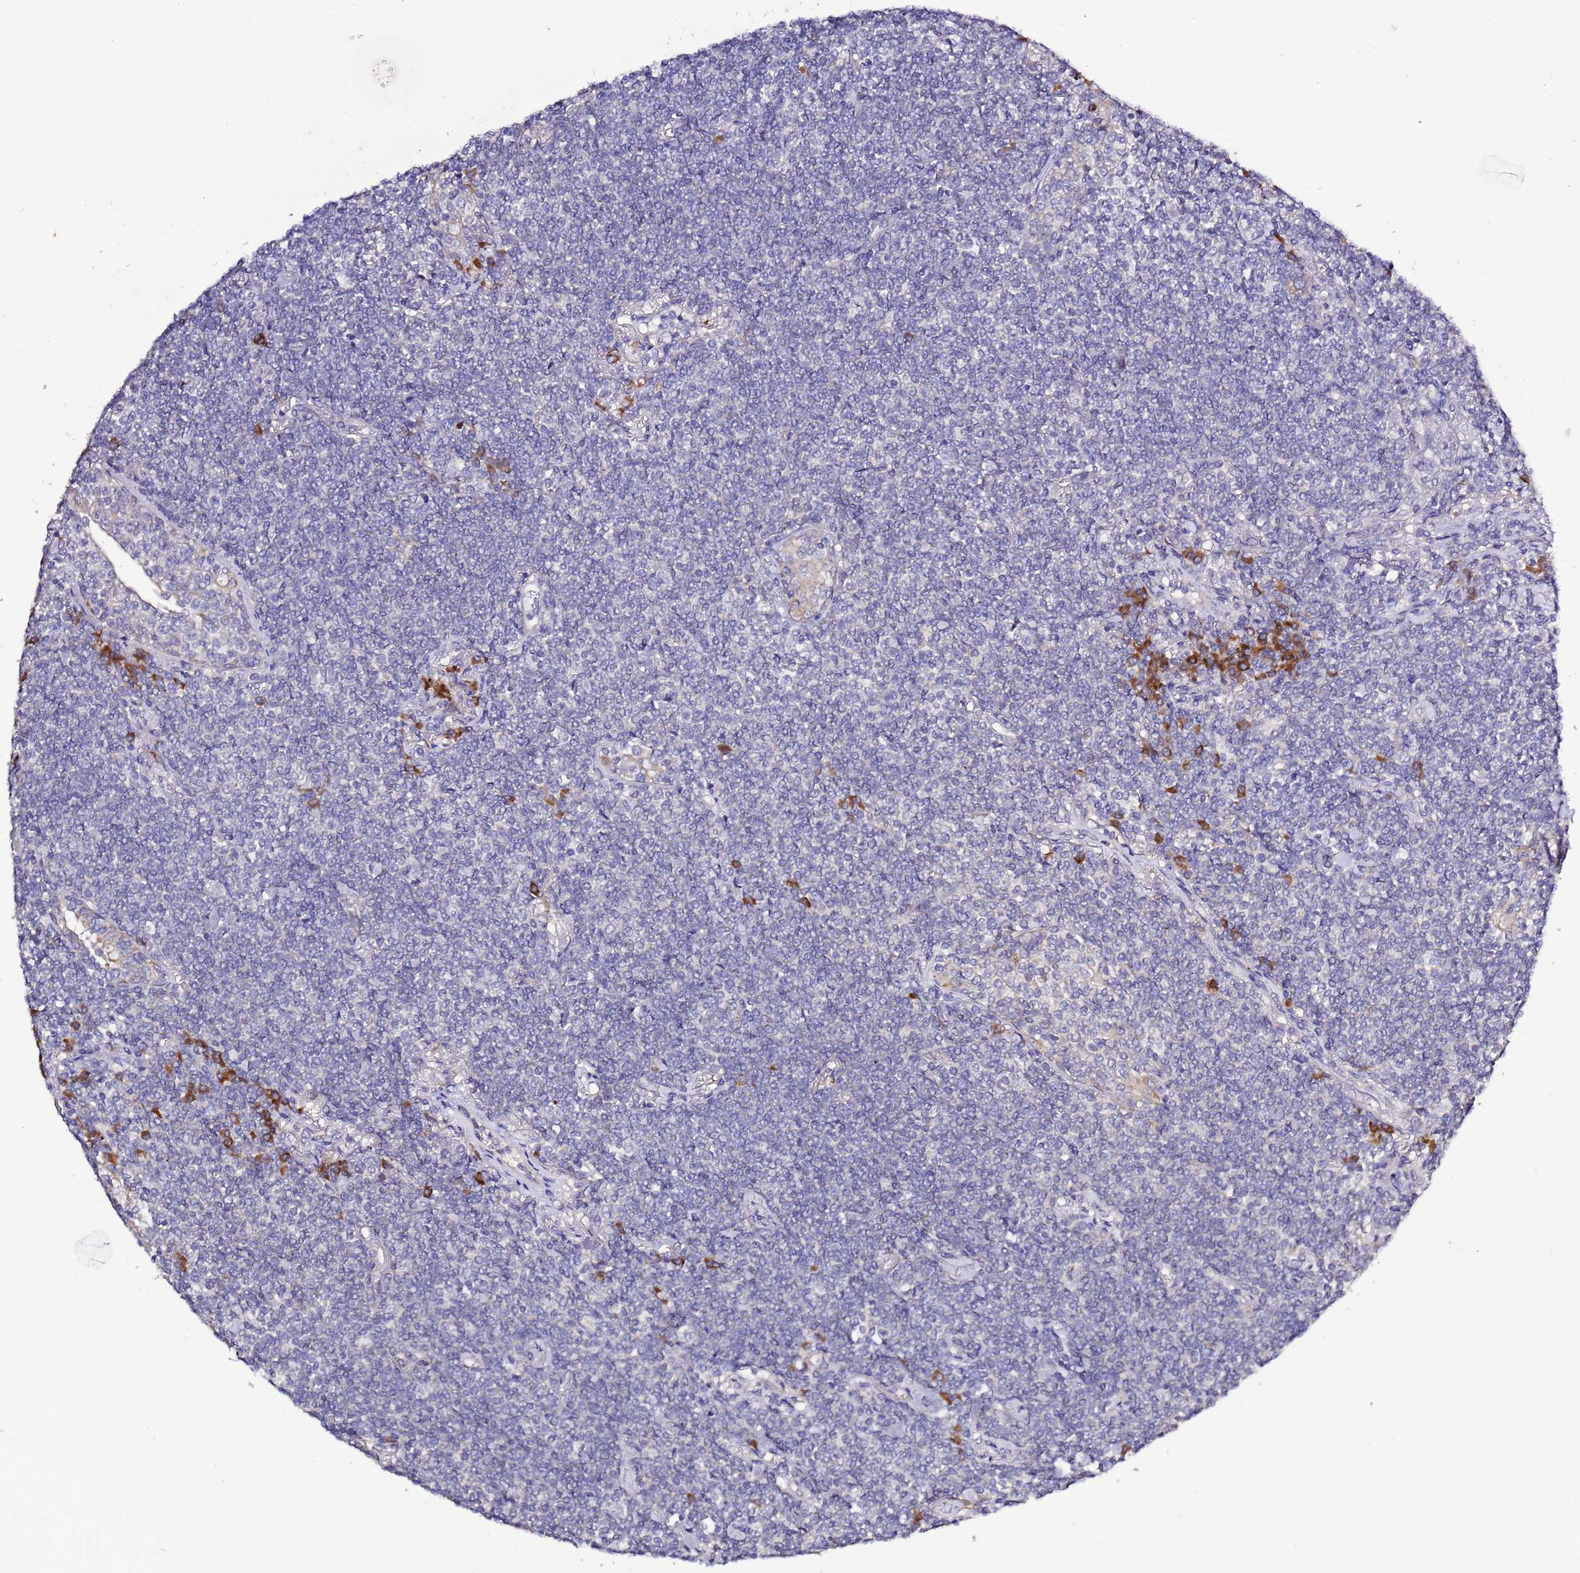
{"staining": {"intensity": "negative", "quantity": "none", "location": "none"}, "tissue": "lymphoma", "cell_type": "Tumor cells", "image_type": "cancer", "snomed": [{"axis": "morphology", "description": "Malignant lymphoma, non-Hodgkin's type, Low grade"}, {"axis": "topography", "description": "Lung"}], "caption": "The histopathology image displays no staining of tumor cells in lymphoma. (Stains: DAB (3,3'-diaminobenzidine) IHC with hematoxylin counter stain, Microscopy: brightfield microscopy at high magnification).", "gene": "SPCS1", "patient": {"sex": "female", "age": 71}}